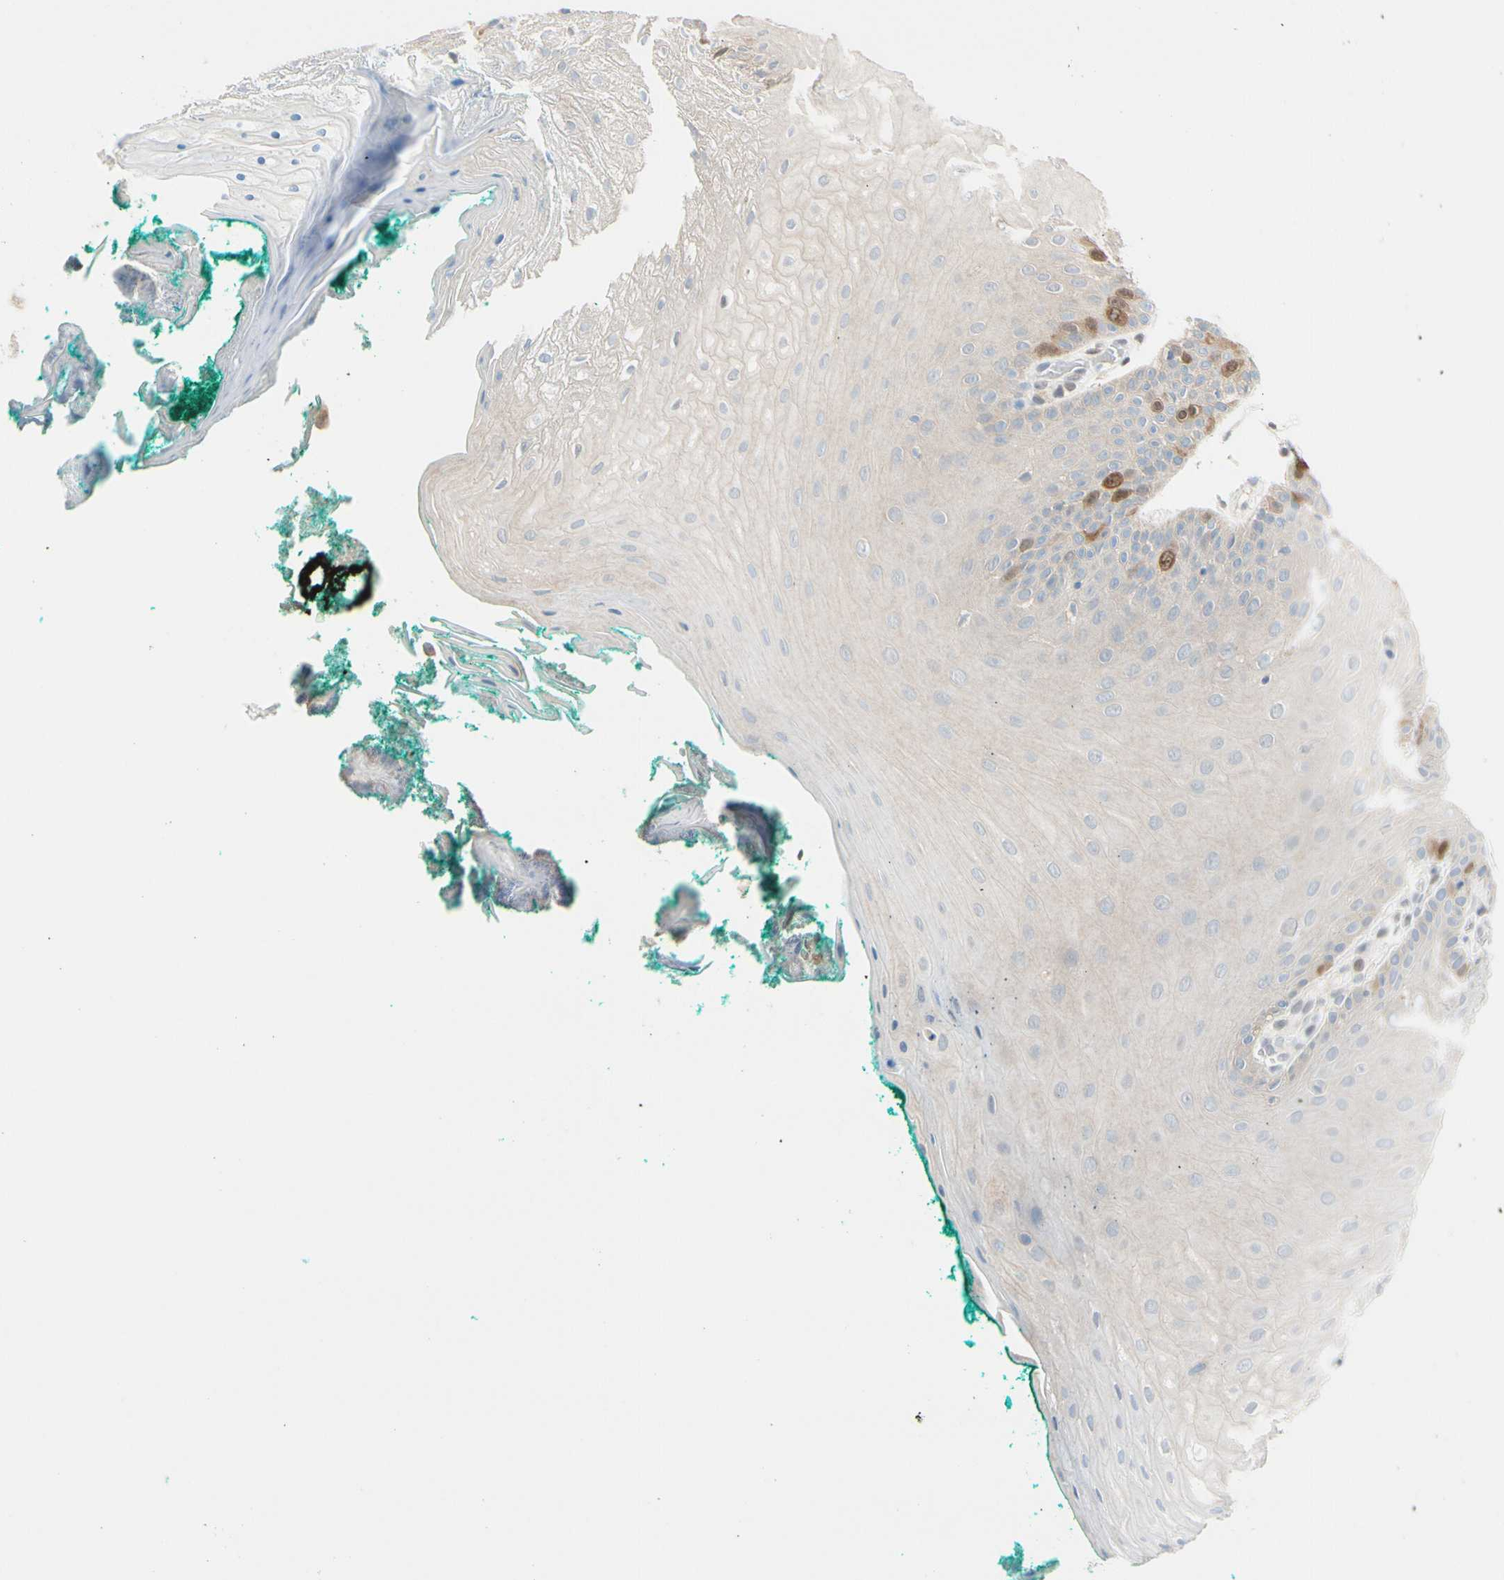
{"staining": {"intensity": "moderate", "quantity": "<25%", "location": "cytoplasmic/membranous,nuclear"}, "tissue": "oral mucosa", "cell_type": "Squamous epithelial cells", "image_type": "normal", "snomed": [{"axis": "morphology", "description": "Normal tissue, NOS"}, {"axis": "topography", "description": "Skeletal muscle"}, {"axis": "topography", "description": "Oral tissue"}], "caption": "This photomicrograph exhibits normal oral mucosa stained with IHC to label a protein in brown. The cytoplasmic/membranous,nuclear of squamous epithelial cells show moderate positivity for the protein. Nuclei are counter-stained blue.", "gene": "PTTG1", "patient": {"sex": "male", "age": 58}}